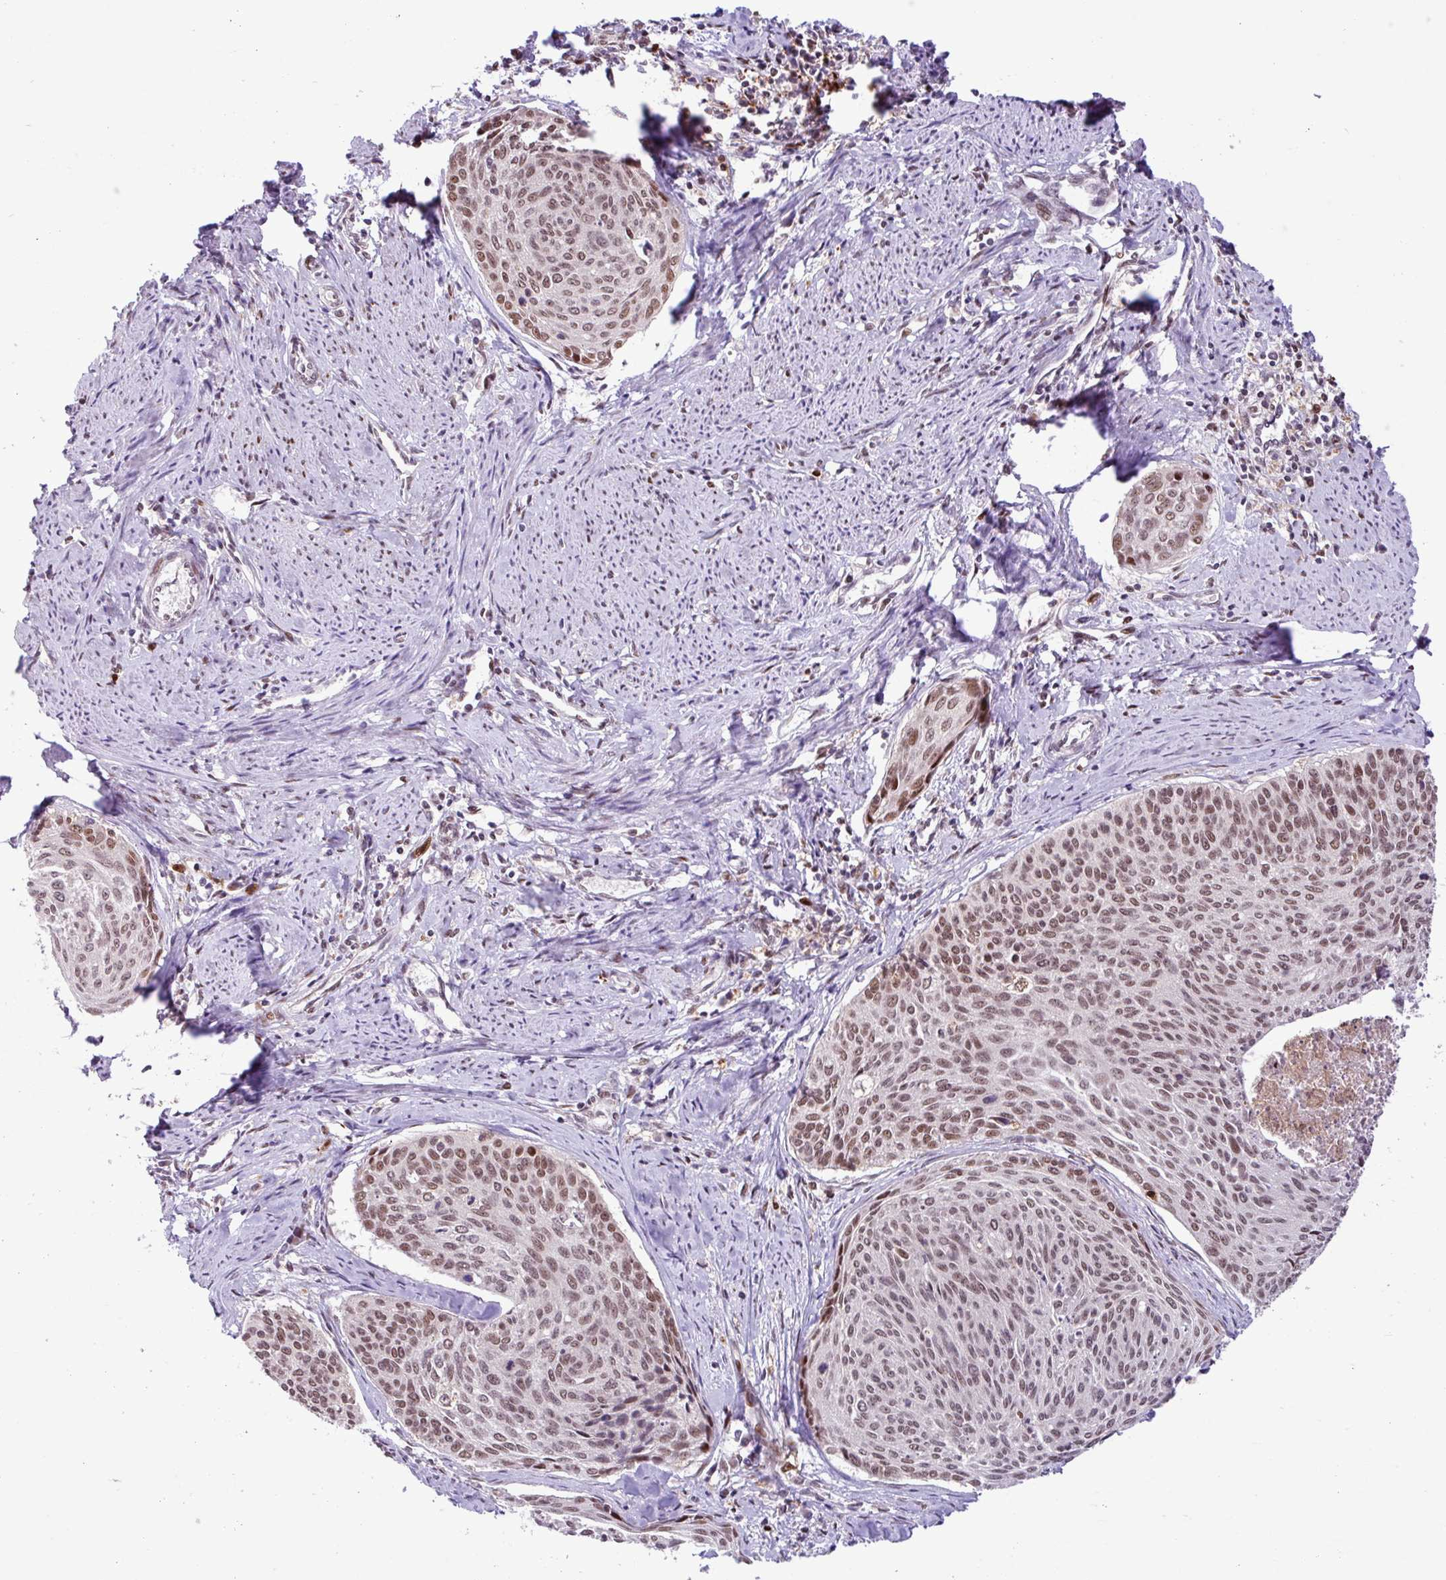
{"staining": {"intensity": "moderate", "quantity": ">75%", "location": "nuclear"}, "tissue": "cervical cancer", "cell_type": "Tumor cells", "image_type": "cancer", "snomed": [{"axis": "morphology", "description": "Squamous cell carcinoma, NOS"}, {"axis": "topography", "description": "Cervix"}], "caption": "Moderate nuclear positivity for a protein is seen in approximately >75% of tumor cells of cervical cancer using IHC.", "gene": "BRD3", "patient": {"sex": "female", "age": 55}}